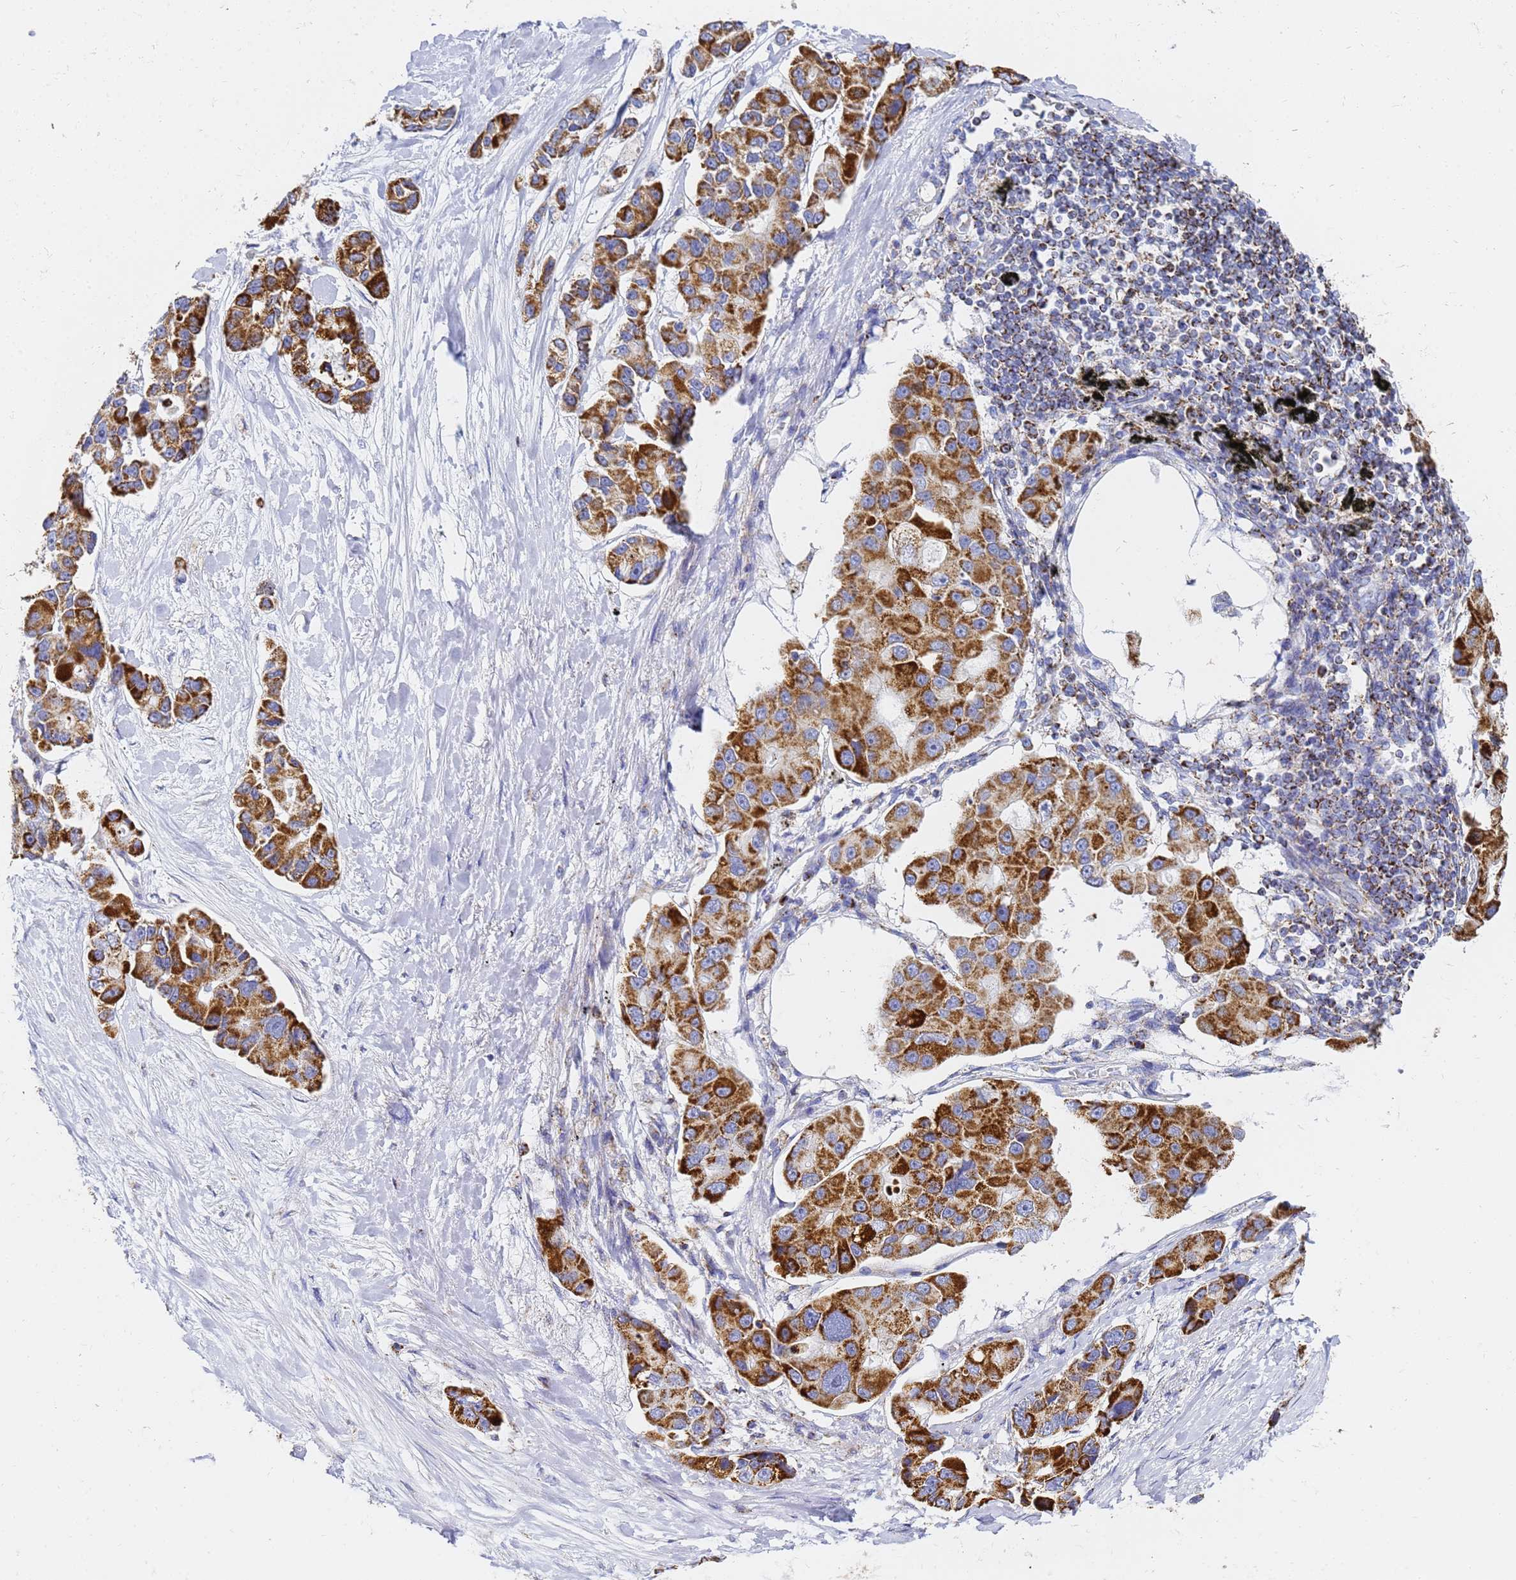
{"staining": {"intensity": "strong", "quantity": ">75%", "location": "cytoplasmic/membranous"}, "tissue": "lung cancer", "cell_type": "Tumor cells", "image_type": "cancer", "snomed": [{"axis": "morphology", "description": "Adenocarcinoma, NOS"}, {"axis": "topography", "description": "Lung"}], "caption": "A micrograph of lung adenocarcinoma stained for a protein displays strong cytoplasmic/membranous brown staining in tumor cells.", "gene": "CNIH4", "patient": {"sex": "female", "age": 54}}